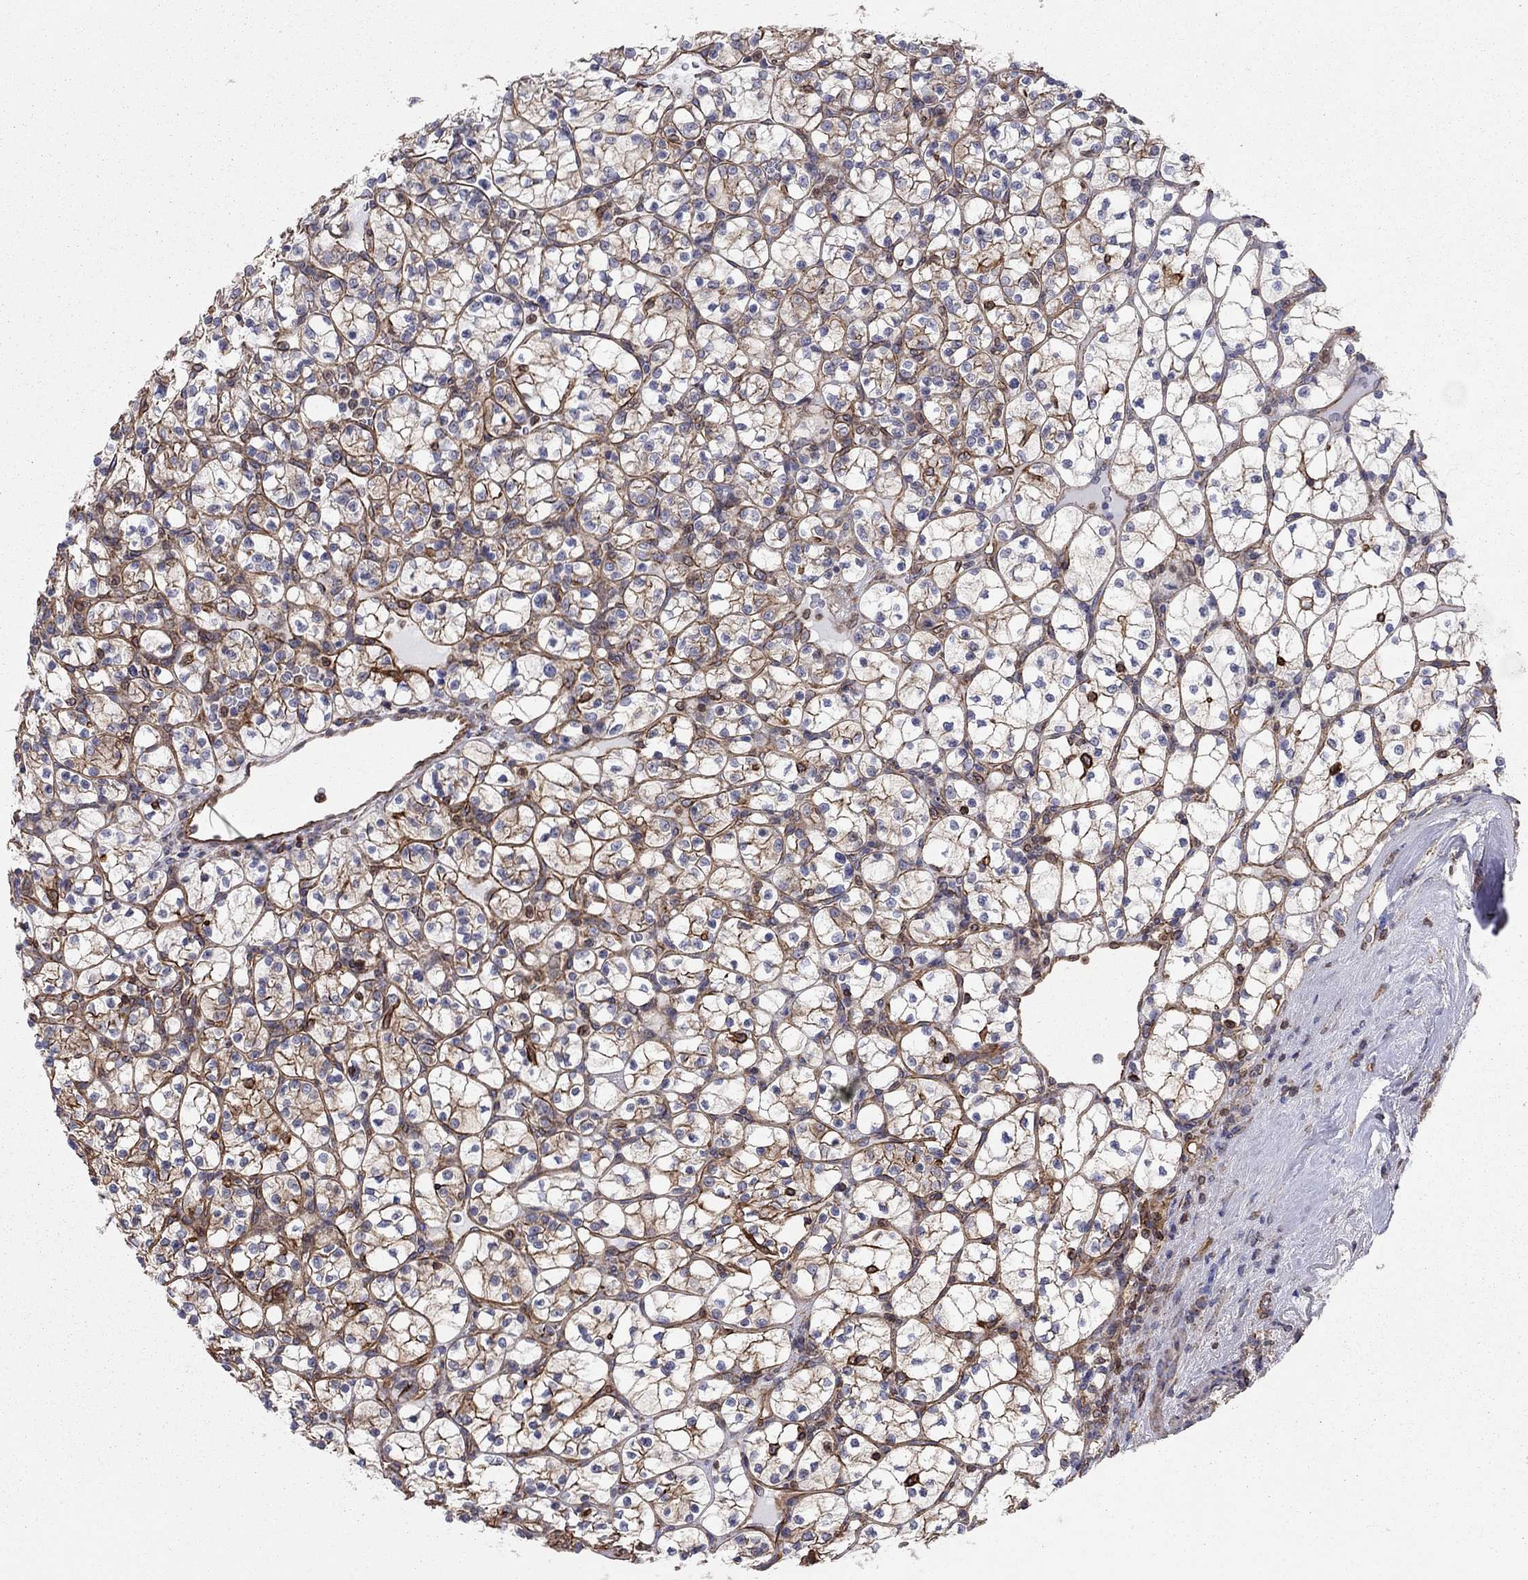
{"staining": {"intensity": "moderate", "quantity": "25%-75%", "location": "cytoplasmic/membranous"}, "tissue": "renal cancer", "cell_type": "Tumor cells", "image_type": "cancer", "snomed": [{"axis": "morphology", "description": "Adenocarcinoma, NOS"}, {"axis": "topography", "description": "Kidney"}], "caption": "Protein expression analysis of renal adenocarcinoma exhibits moderate cytoplasmic/membranous staining in approximately 25%-75% of tumor cells. The protein is stained brown, and the nuclei are stained in blue (DAB (3,3'-diaminobenzidine) IHC with brightfield microscopy, high magnification).", "gene": "BICDL2", "patient": {"sex": "female", "age": 89}}